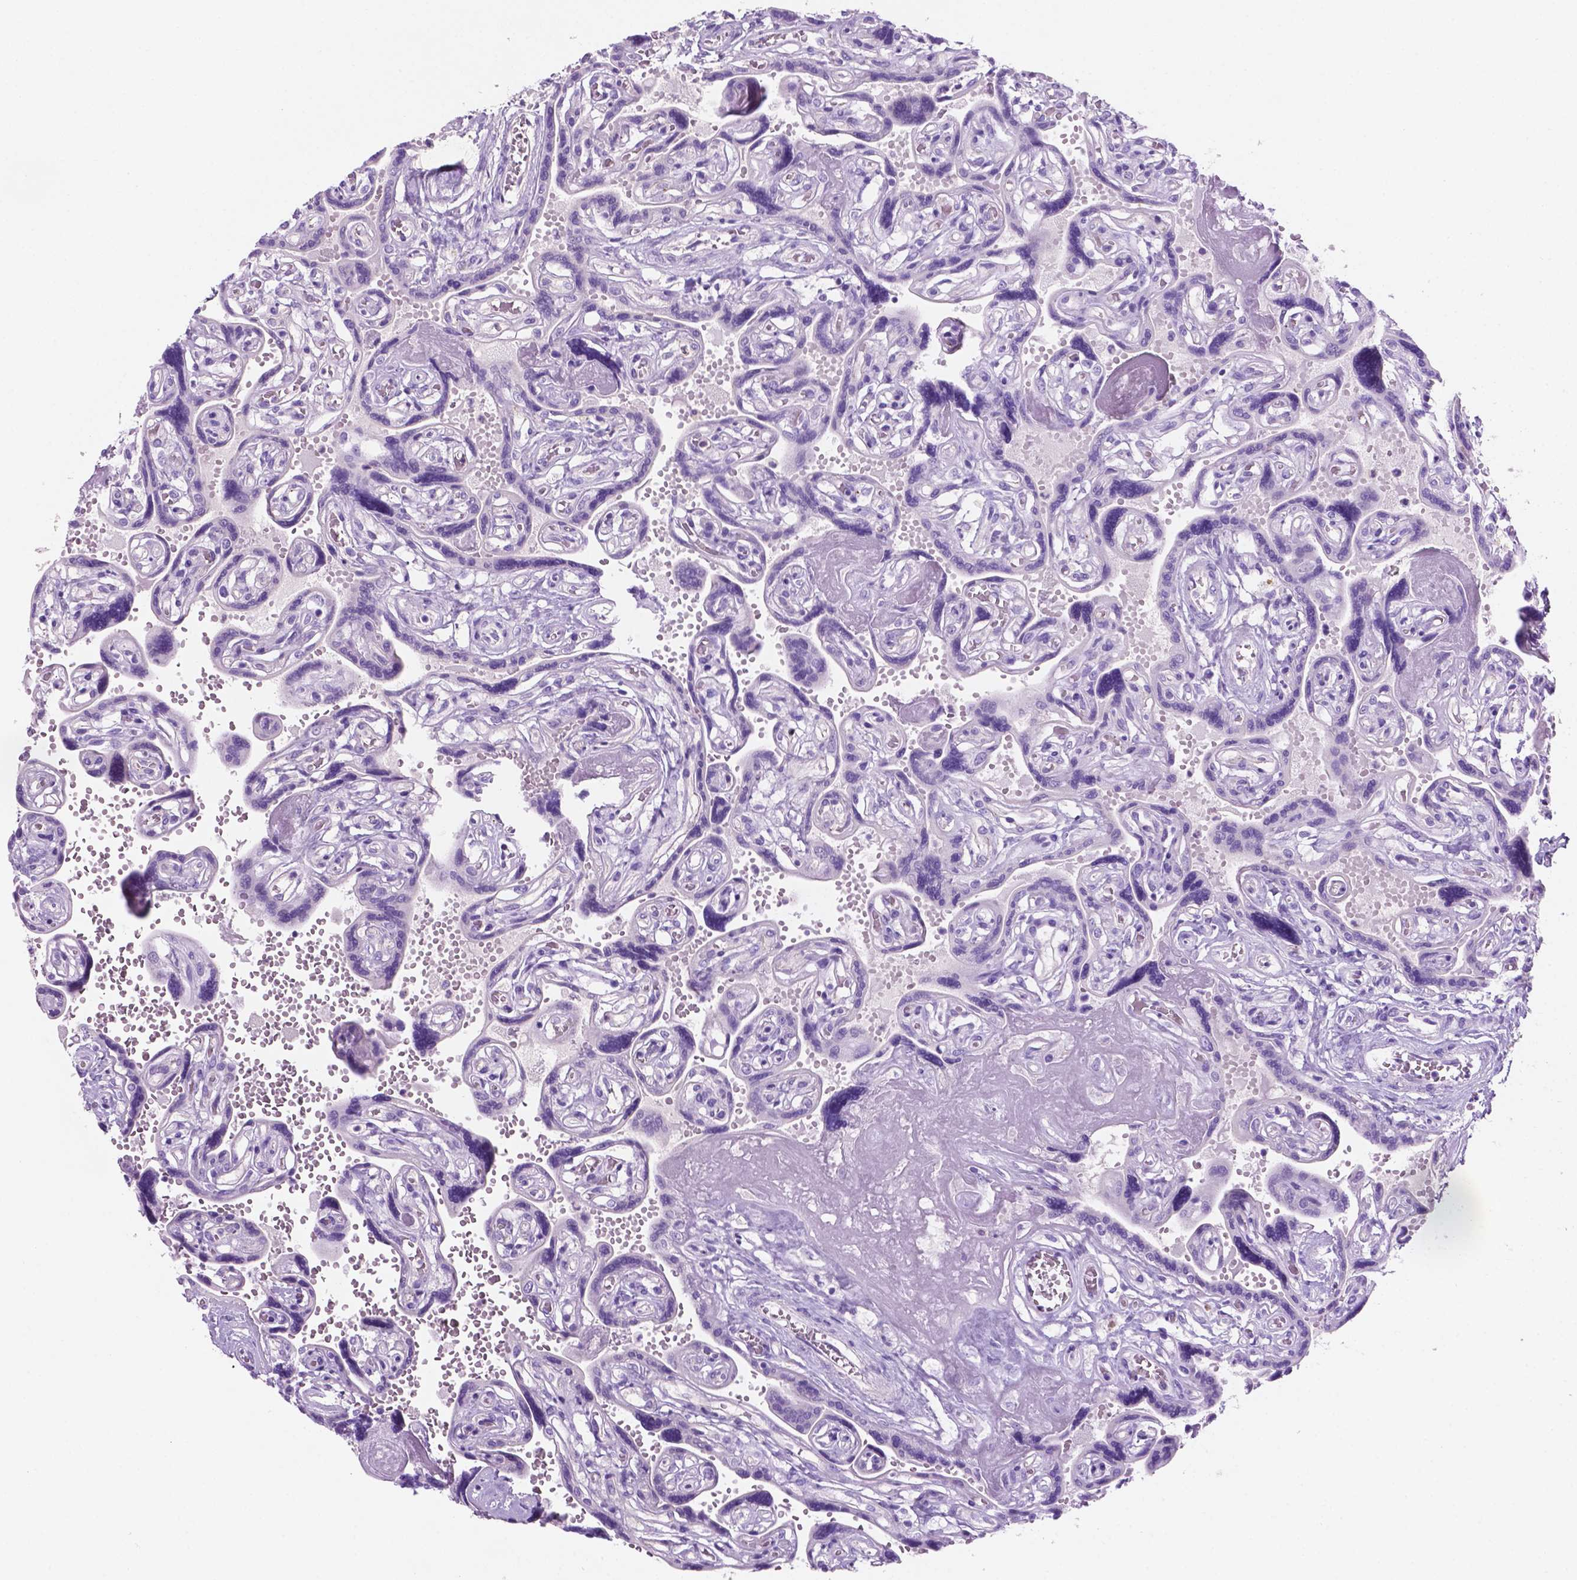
{"staining": {"intensity": "negative", "quantity": "none", "location": "none"}, "tissue": "placenta", "cell_type": "Decidual cells", "image_type": "normal", "snomed": [{"axis": "morphology", "description": "Normal tissue, NOS"}, {"axis": "topography", "description": "Placenta"}], "caption": "IHC photomicrograph of unremarkable placenta stained for a protein (brown), which displays no positivity in decidual cells. Brightfield microscopy of immunohistochemistry (IHC) stained with DAB (3,3'-diaminobenzidine) (brown) and hematoxylin (blue), captured at high magnification.", "gene": "POU4F1", "patient": {"sex": "female", "age": 32}}